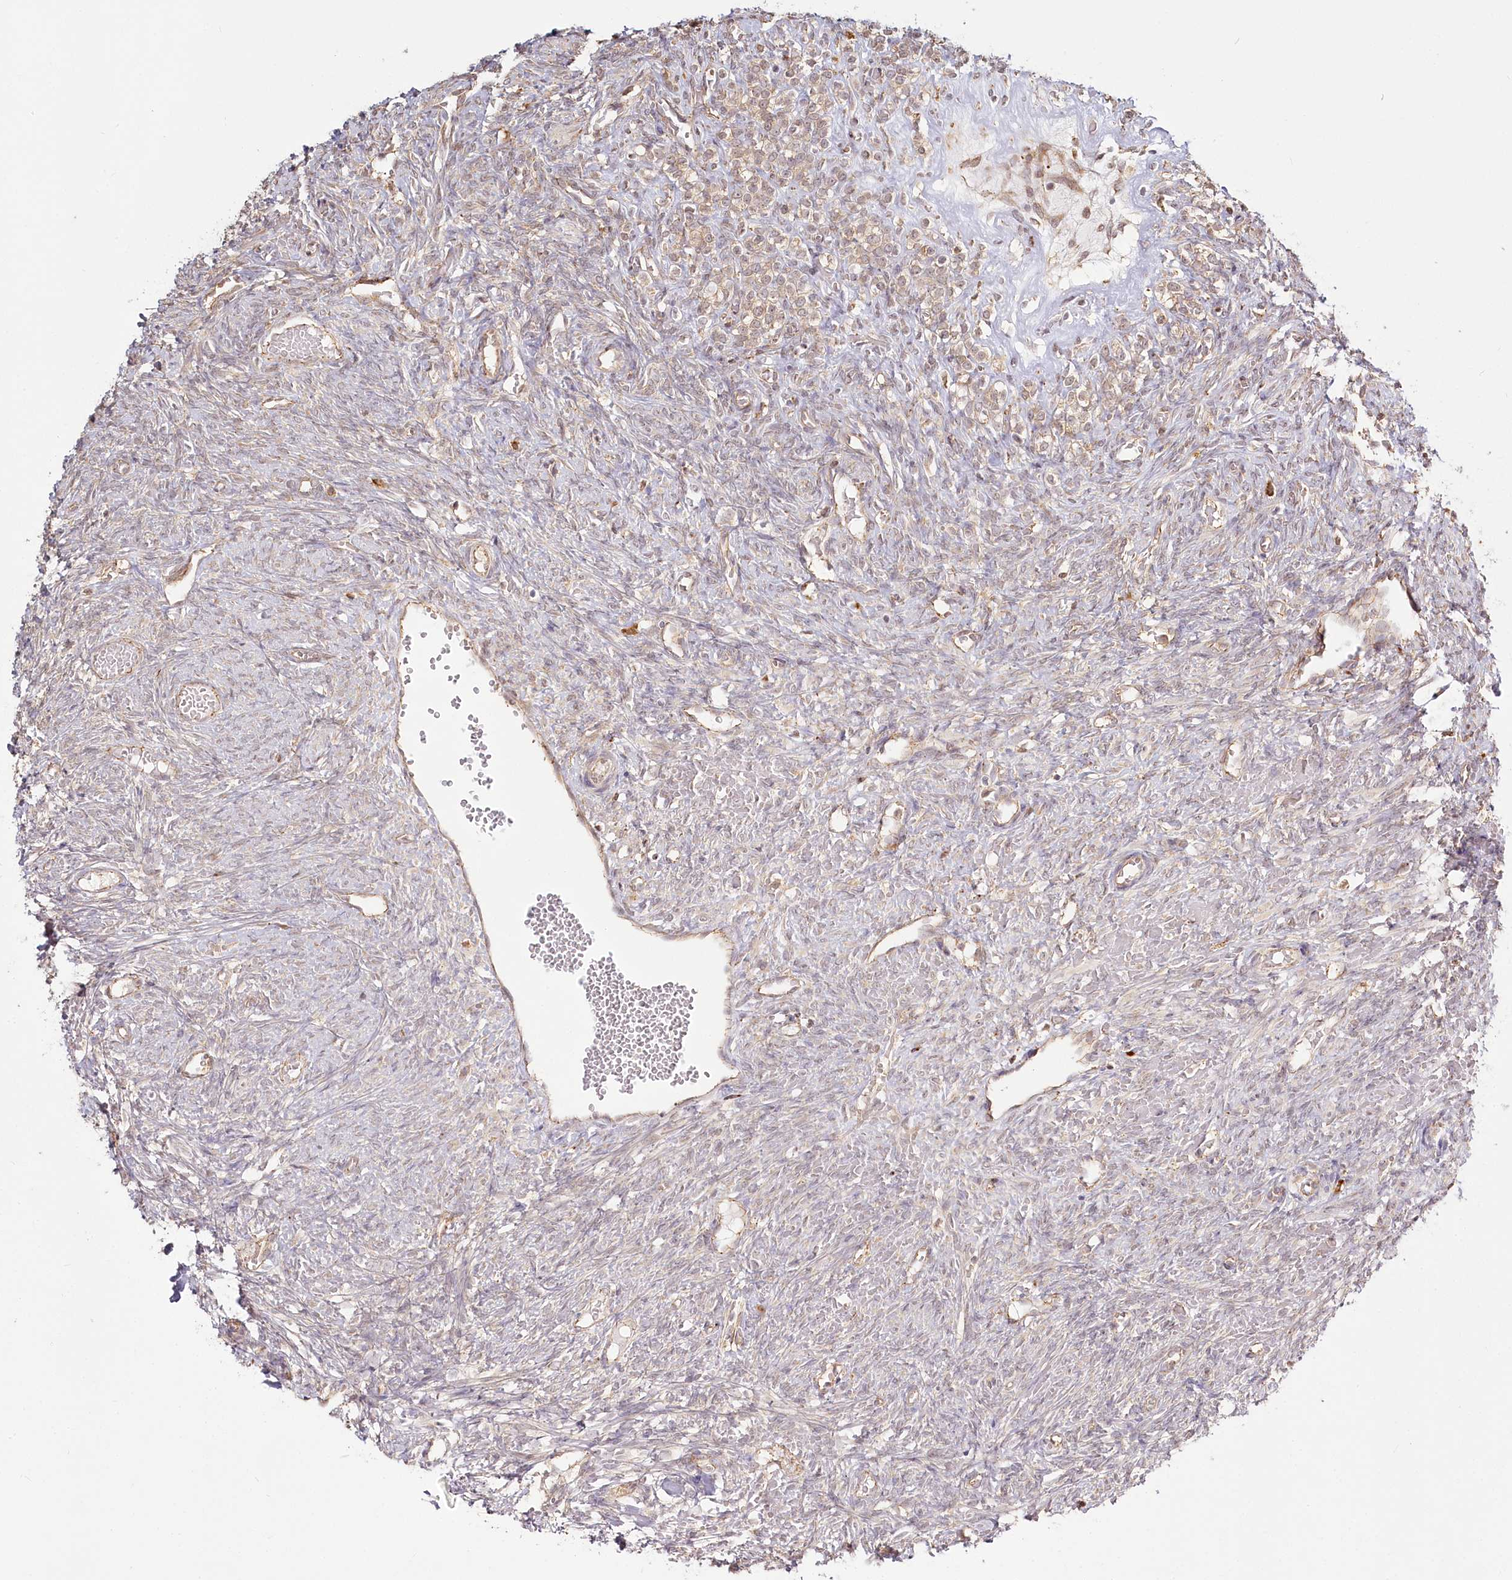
{"staining": {"intensity": "moderate", "quantity": ">75%", "location": "cytoplasmic/membranous"}, "tissue": "ovary", "cell_type": "Follicle cells", "image_type": "normal", "snomed": [{"axis": "morphology", "description": "Normal tissue, NOS"}, {"axis": "topography", "description": "Ovary"}], "caption": "The immunohistochemical stain labels moderate cytoplasmic/membranous expression in follicle cells of normal ovary. (DAB = brown stain, brightfield microscopy at high magnification).", "gene": "FAM13A", "patient": {"sex": "female", "age": 41}}